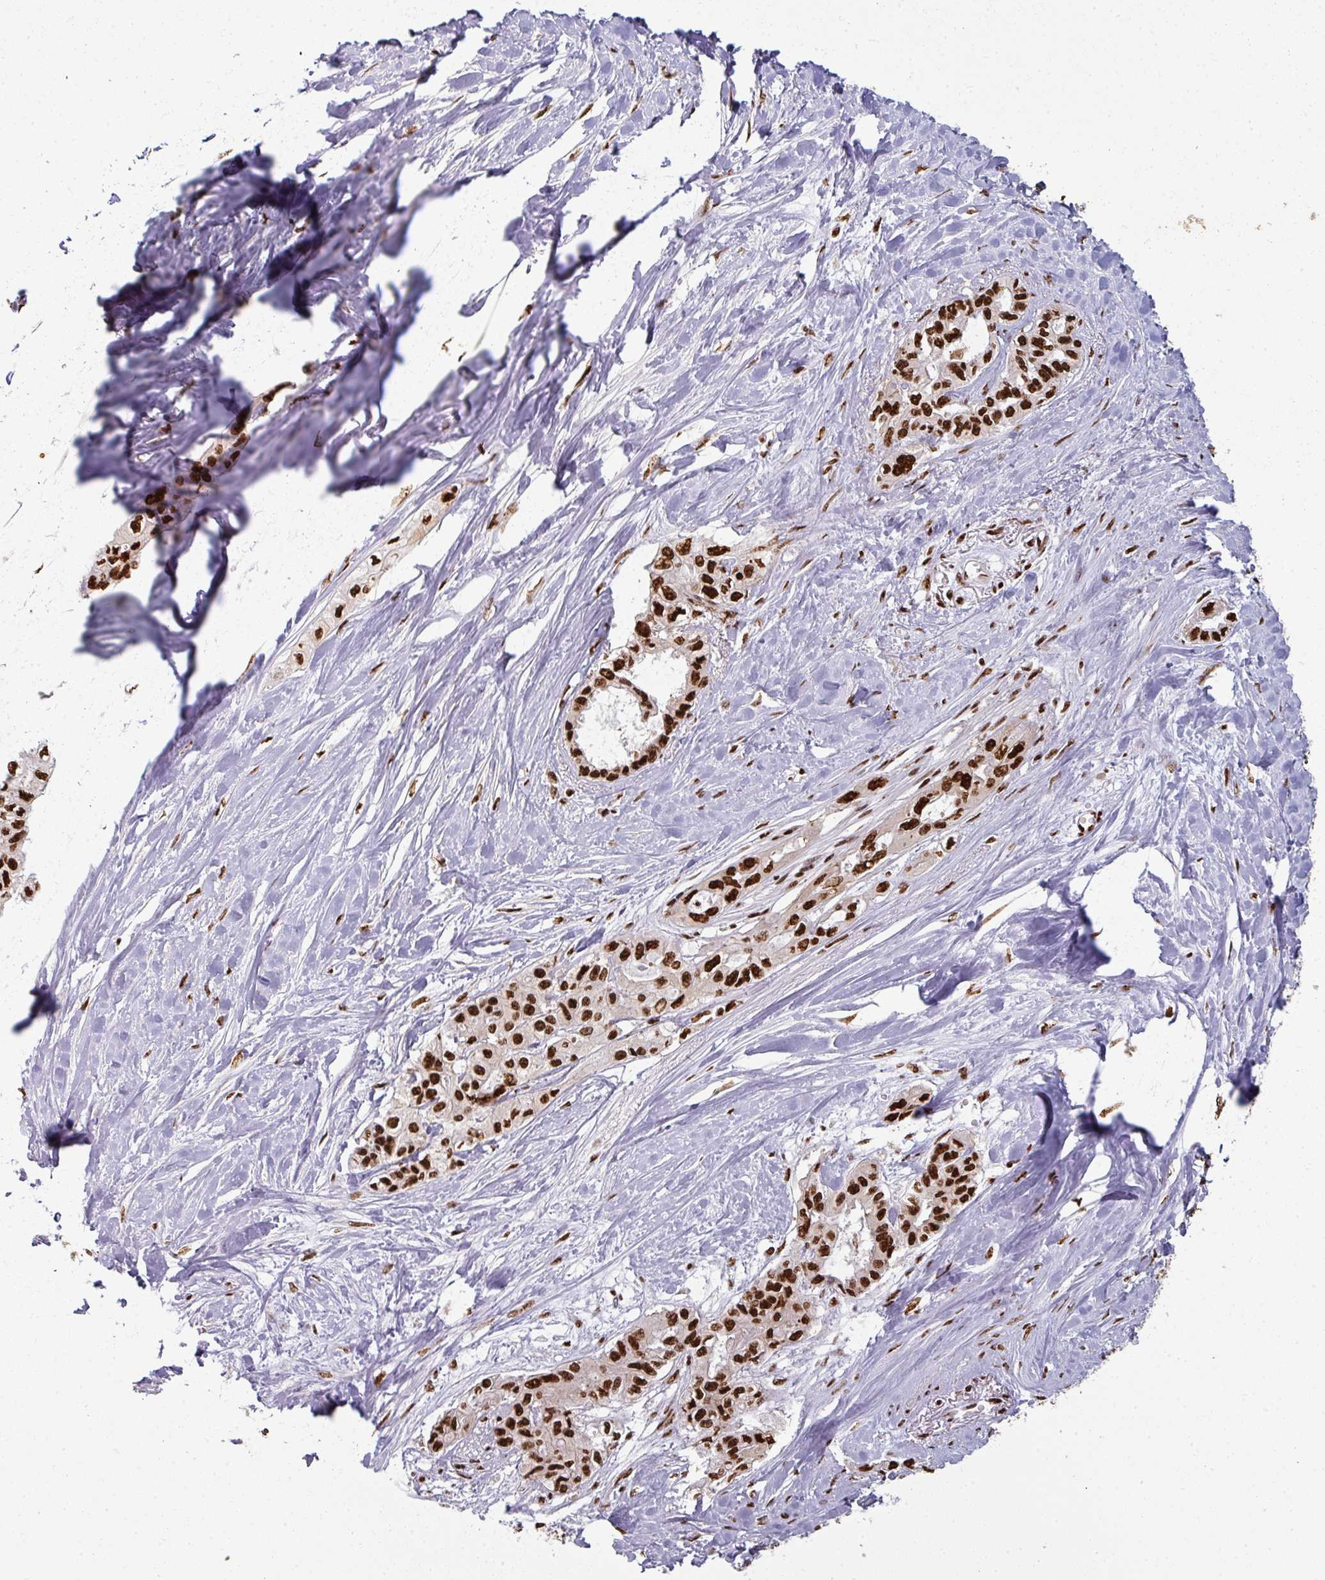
{"staining": {"intensity": "strong", "quantity": ">75%", "location": "nuclear"}, "tissue": "pancreatic cancer", "cell_type": "Tumor cells", "image_type": "cancer", "snomed": [{"axis": "morphology", "description": "Adenocarcinoma, NOS"}, {"axis": "topography", "description": "Pancreas"}], "caption": "This histopathology image shows adenocarcinoma (pancreatic) stained with immunohistochemistry (IHC) to label a protein in brown. The nuclear of tumor cells show strong positivity for the protein. Nuclei are counter-stained blue.", "gene": "SIK3", "patient": {"sex": "female", "age": 50}}